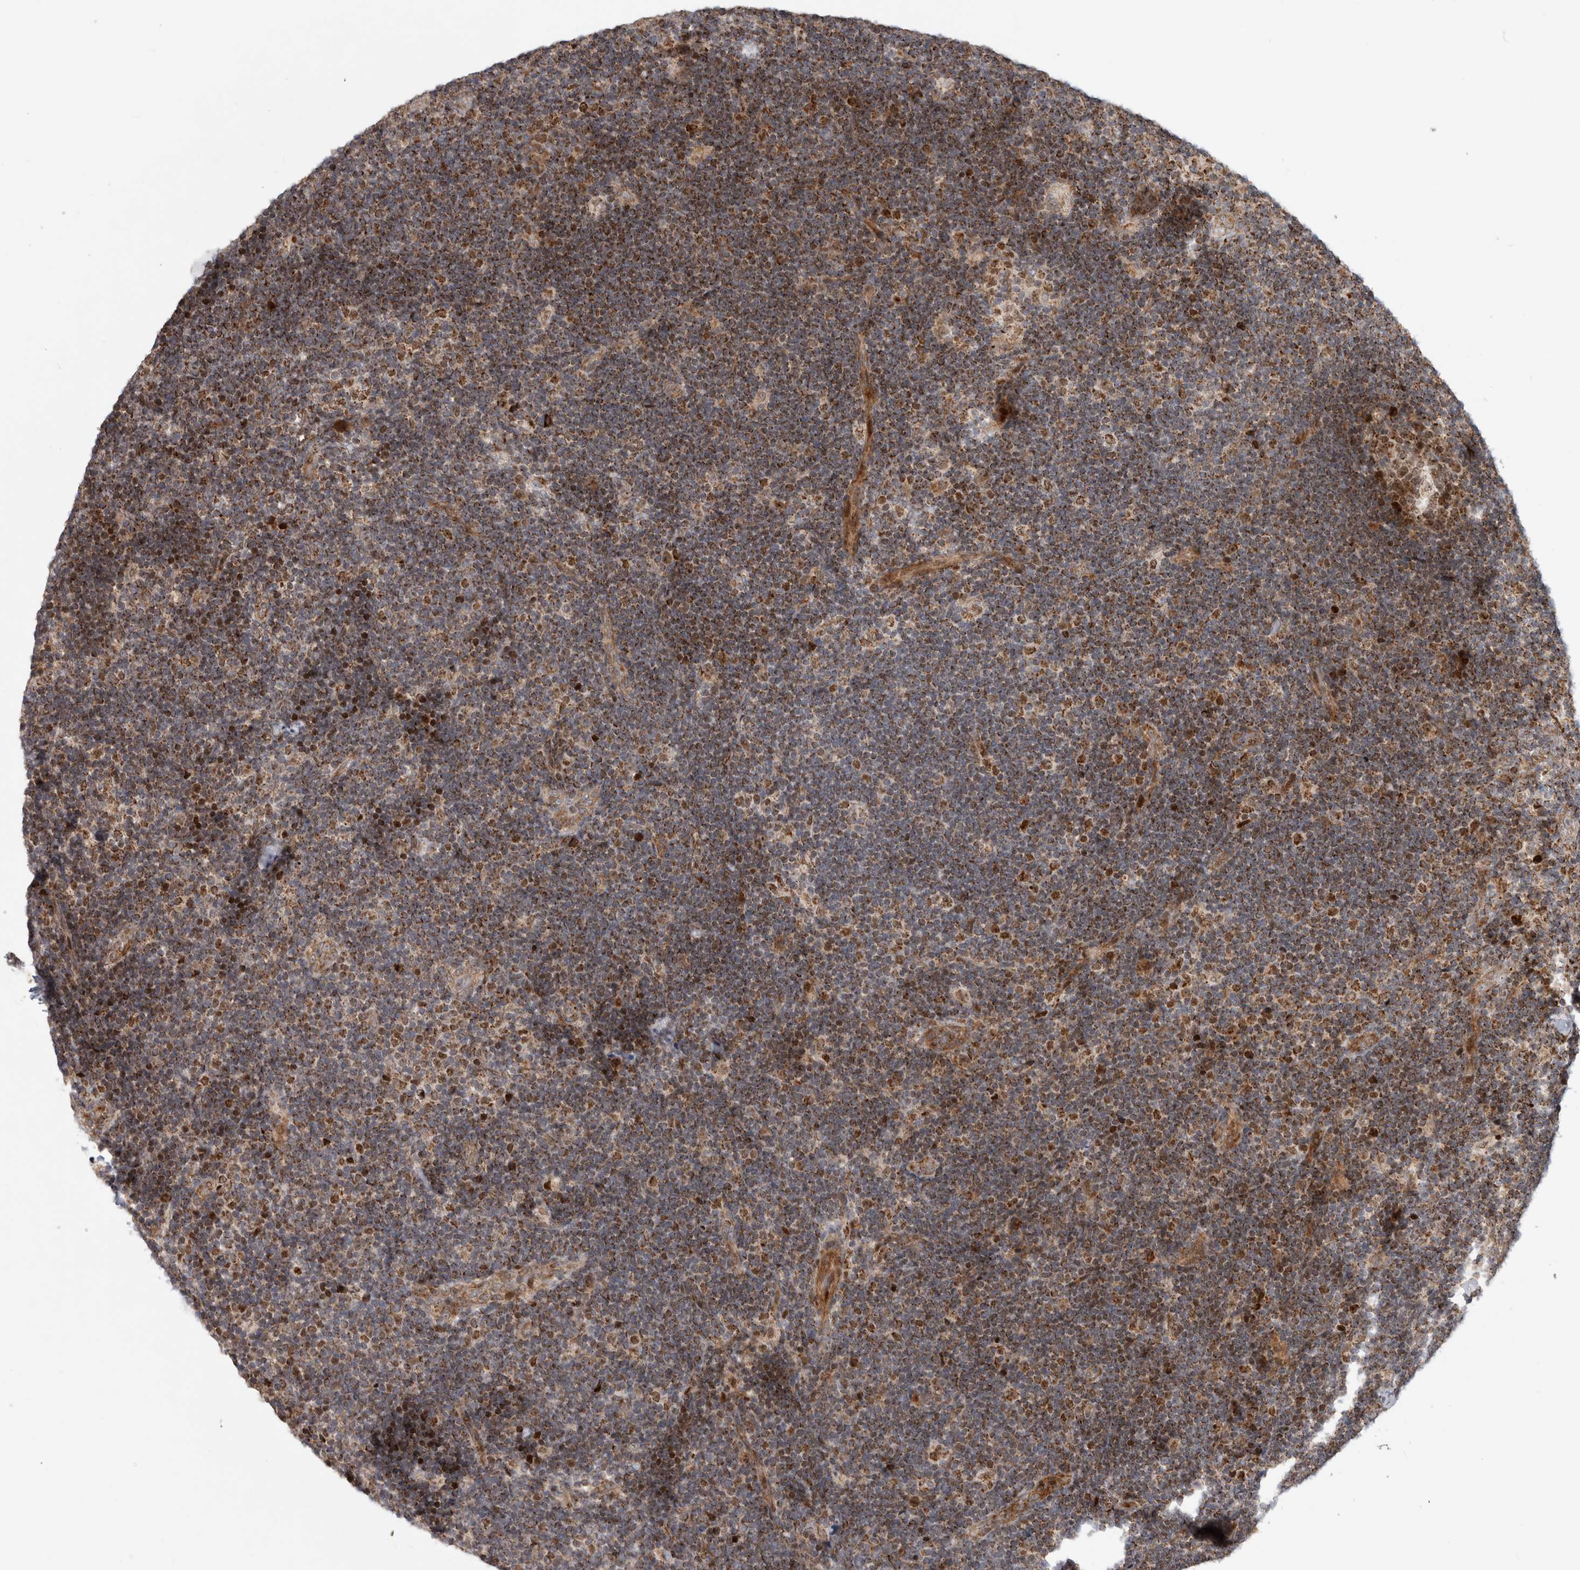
{"staining": {"intensity": "moderate", "quantity": "25%-75%", "location": "cytoplasmic/membranous,nuclear"}, "tissue": "lymph node", "cell_type": "Germinal center cells", "image_type": "normal", "snomed": [{"axis": "morphology", "description": "Normal tissue, NOS"}, {"axis": "topography", "description": "Lymph node"}], "caption": "This is an image of immunohistochemistry staining of normal lymph node, which shows moderate positivity in the cytoplasmic/membranous,nuclear of germinal center cells.", "gene": "INSRR", "patient": {"sex": "female", "age": 22}}